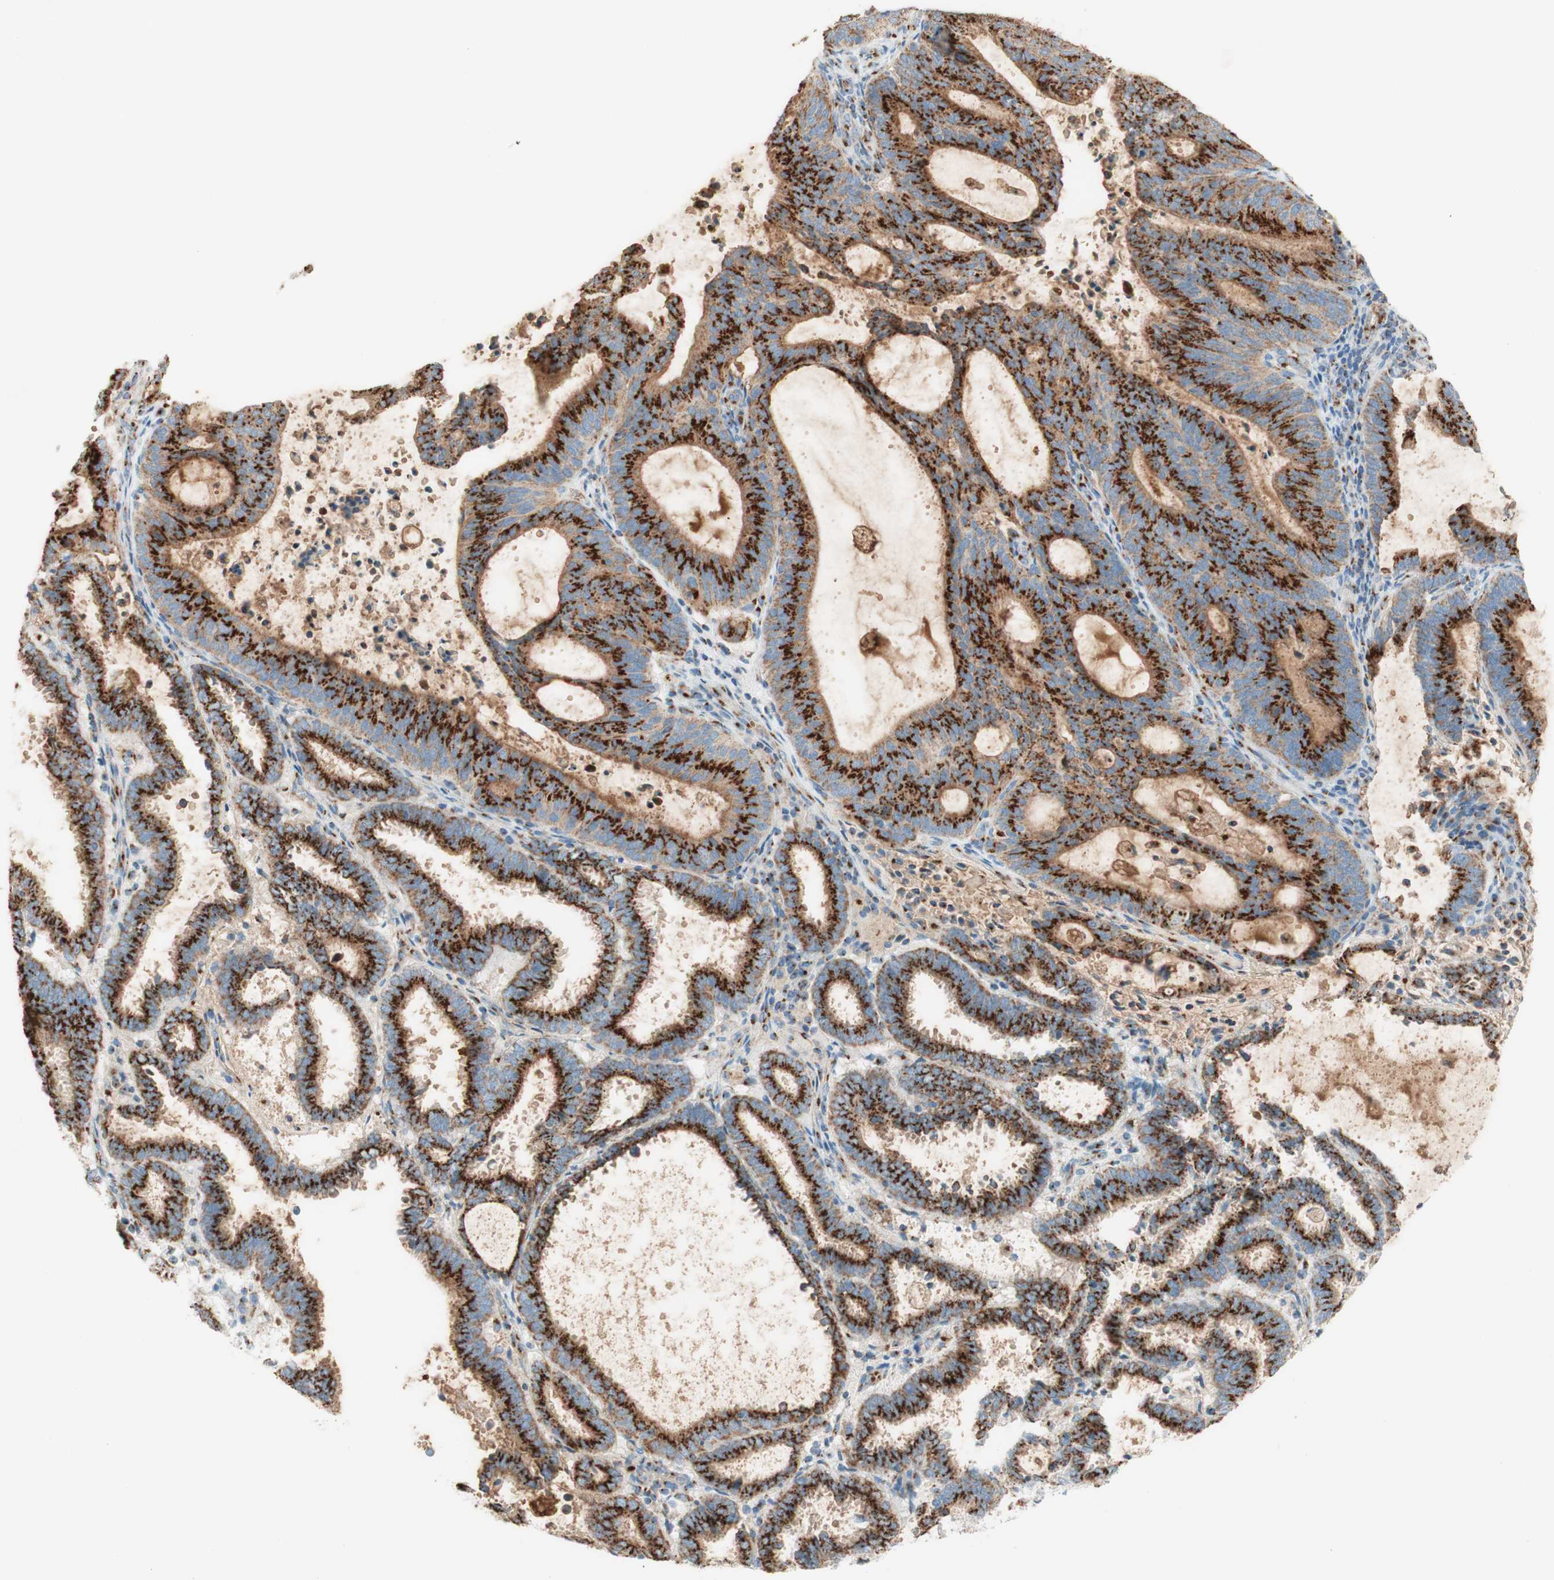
{"staining": {"intensity": "strong", "quantity": ">75%", "location": "cytoplasmic/membranous"}, "tissue": "endometrial cancer", "cell_type": "Tumor cells", "image_type": "cancer", "snomed": [{"axis": "morphology", "description": "Adenocarcinoma, NOS"}, {"axis": "topography", "description": "Uterus"}], "caption": "Endometrial cancer (adenocarcinoma) tissue demonstrates strong cytoplasmic/membranous positivity in approximately >75% of tumor cells", "gene": "GOLGB1", "patient": {"sex": "female", "age": 83}}